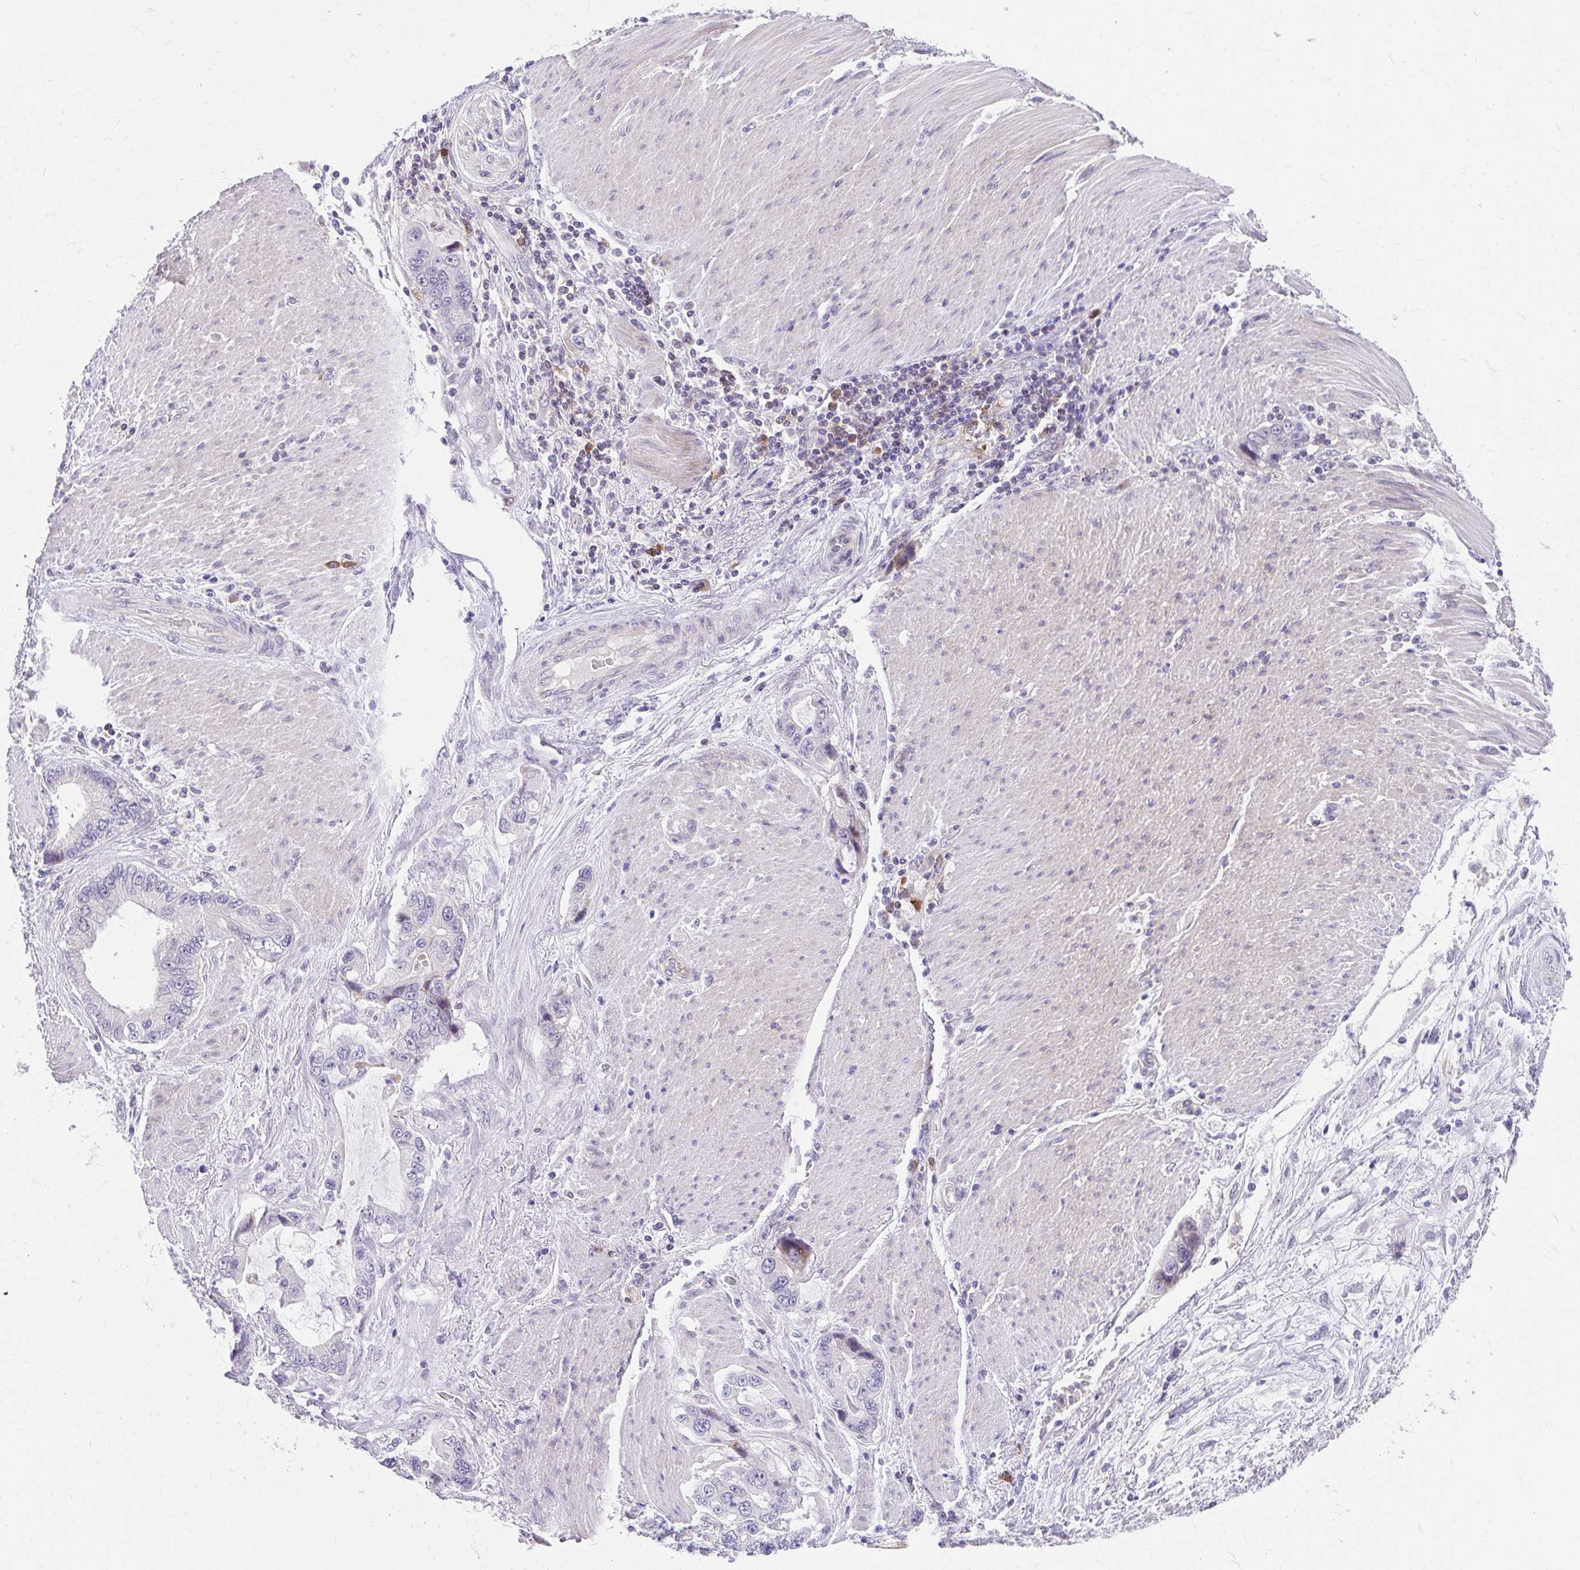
{"staining": {"intensity": "negative", "quantity": "none", "location": "none"}, "tissue": "stomach cancer", "cell_type": "Tumor cells", "image_type": "cancer", "snomed": [{"axis": "morphology", "description": "Adenocarcinoma, NOS"}, {"axis": "topography", "description": "Pancreas"}, {"axis": "topography", "description": "Stomach, upper"}], "caption": "A high-resolution micrograph shows immunohistochemistry staining of adenocarcinoma (stomach), which shows no significant staining in tumor cells.", "gene": "SLAMF7", "patient": {"sex": "male", "age": 77}}